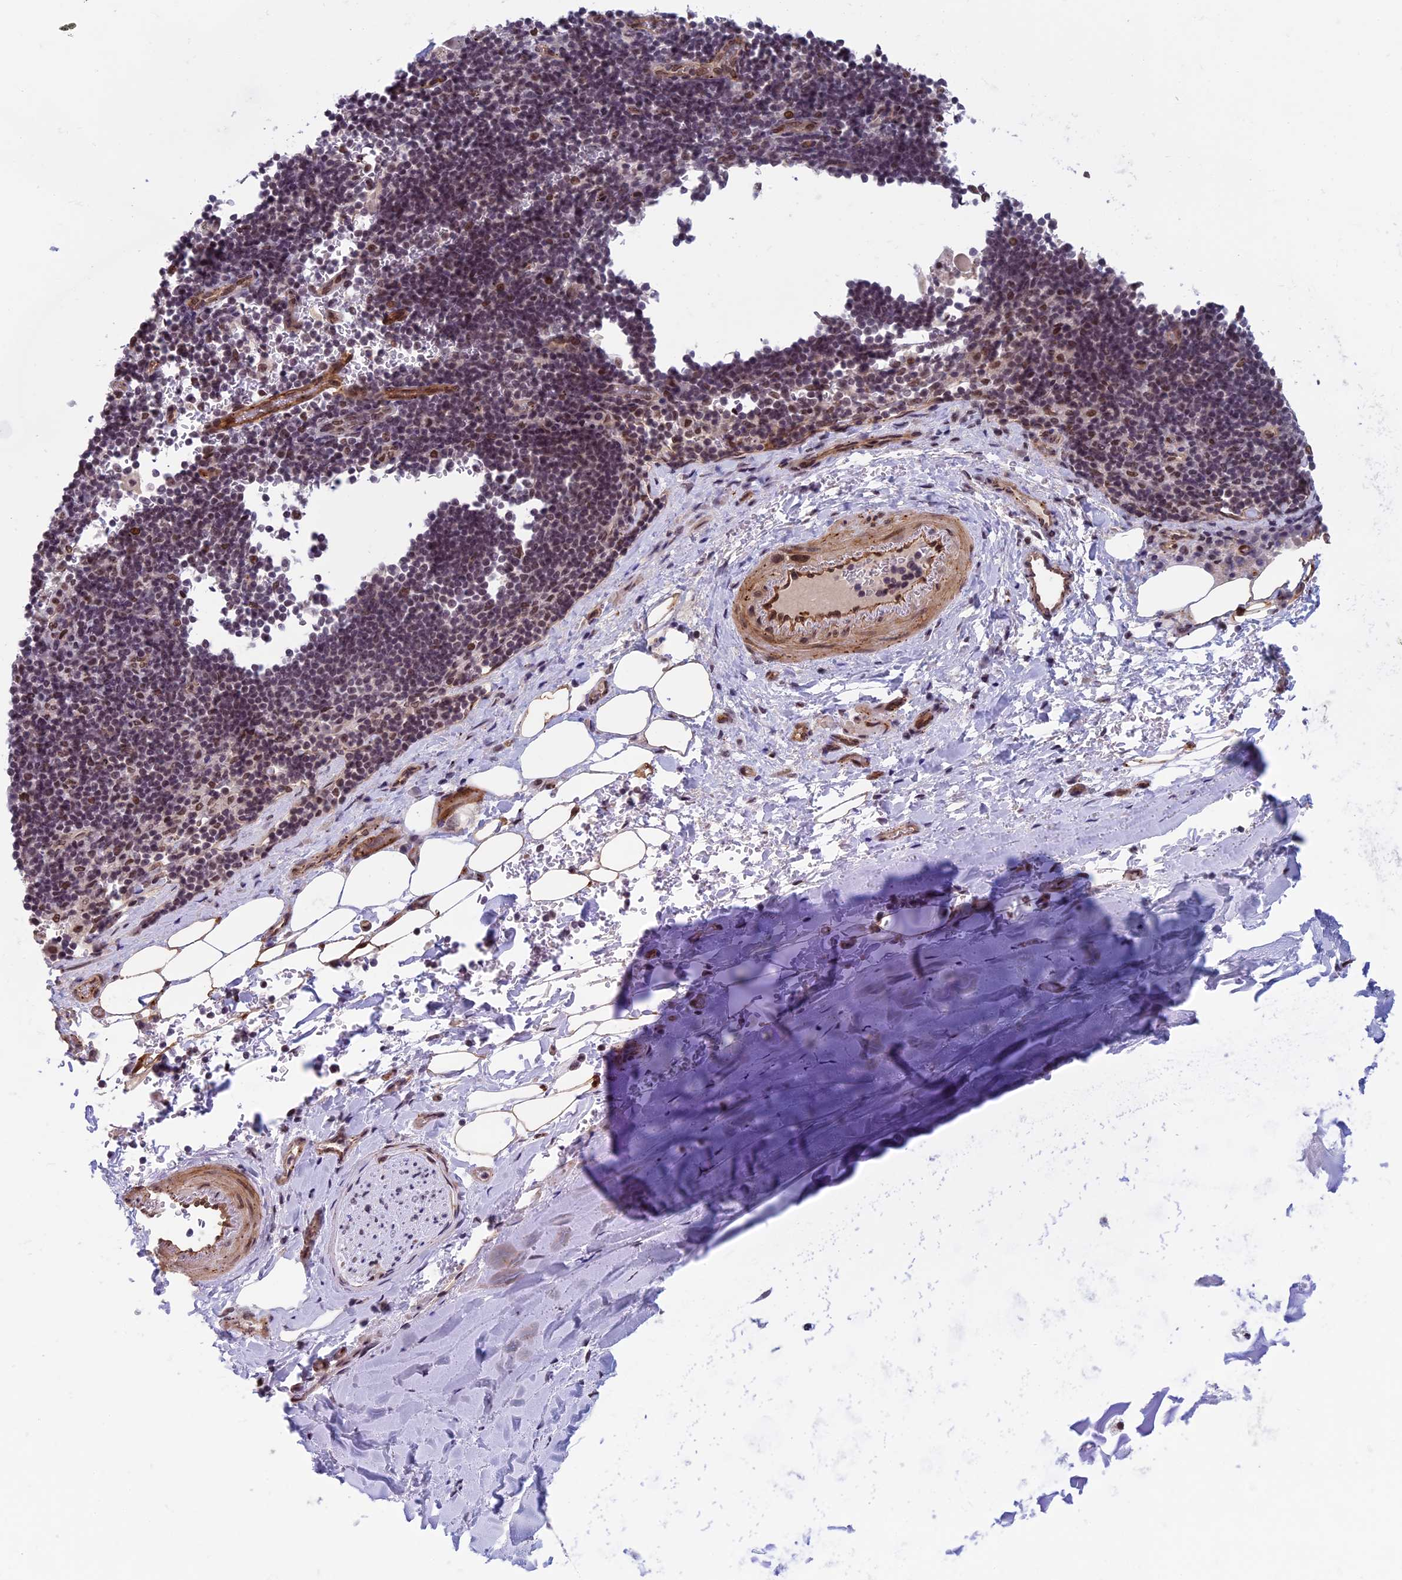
{"staining": {"intensity": "negative", "quantity": "none", "location": "none"}, "tissue": "adipose tissue", "cell_type": "Adipocytes", "image_type": "normal", "snomed": [{"axis": "morphology", "description": "Normal tissue, NOS"}, {"axis": "topography", "description": "Lymph node"}, {"axis": "topography", "description": "Cartilage tissue"}, {"axis": "topography", "description": "Bronchus"}], "caption": "High power microscopy micrograph of an IHC micrograph of normal adipose tissue, revealing no significant positivity in adipocytes. (Stains: DAB immunohistochemistry with hematoxylin counter stain, Microscopy: brightfield microscopy at high magnification).", "gene": "NIPBL", "patient": {"sex": "male", "age": 63}}